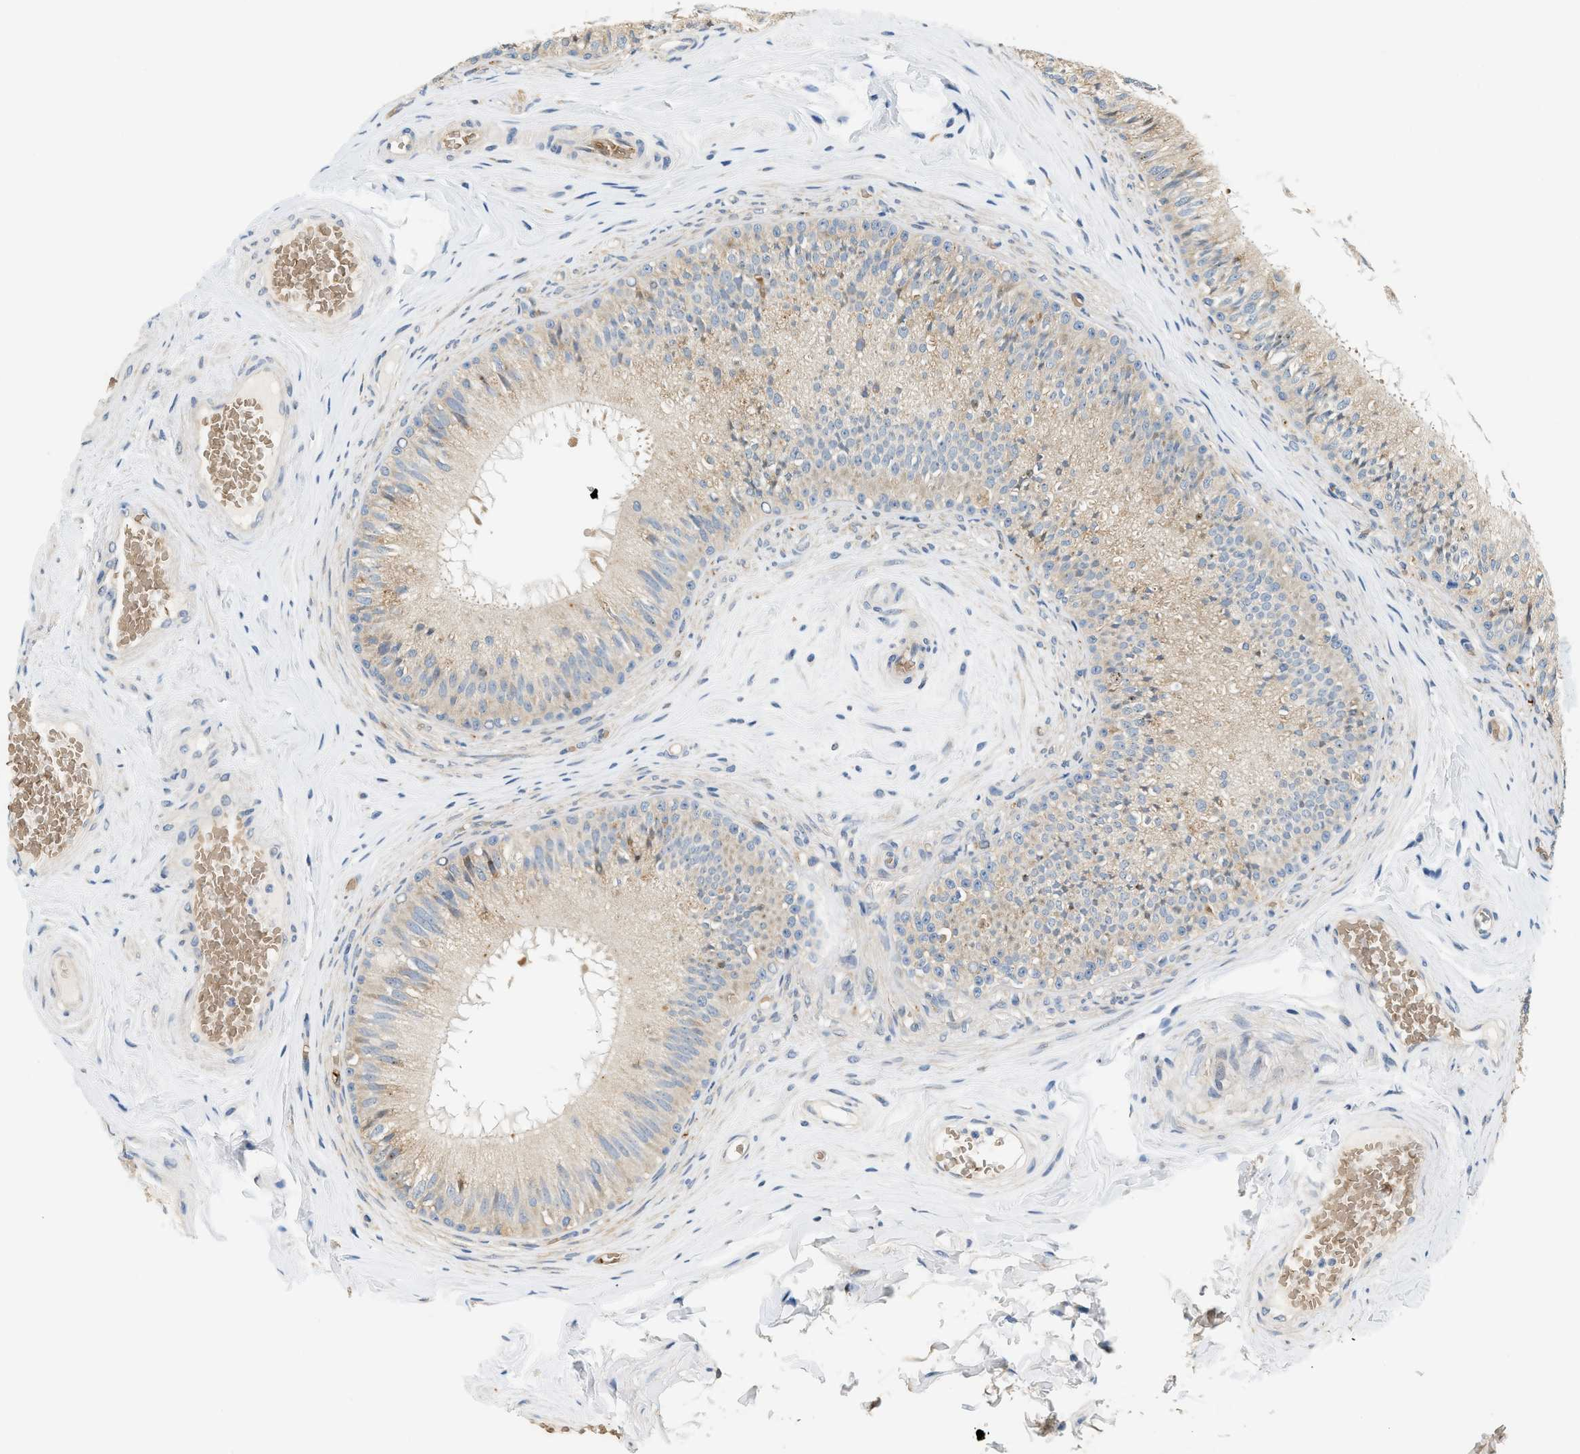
{"staining": {"intensity": "weak", "quantity": "25%-75%", "location": "cytoplasmic/membranous"}, "tissue": "epididymis", "cell_type": "Glandular cells", "image_type": "normal", "snomed": [{"axis": "morphology", "description": "Normal tissue, NOS"}, {"axis": "topography", "description": "Testis"}, {"axis": "topography", "description": "Epididymis"}], "caption": "Immunohistochemistry (DAB) staining of normal epididymis displays weak cytoplasmic/membranous protein staining in about 25%-75% of glandular cells. (Brightfield microscopy of DAB IHC at high magnification).", "gene": "CYTH2", "patient": {"sex": "male", "age": 36}}